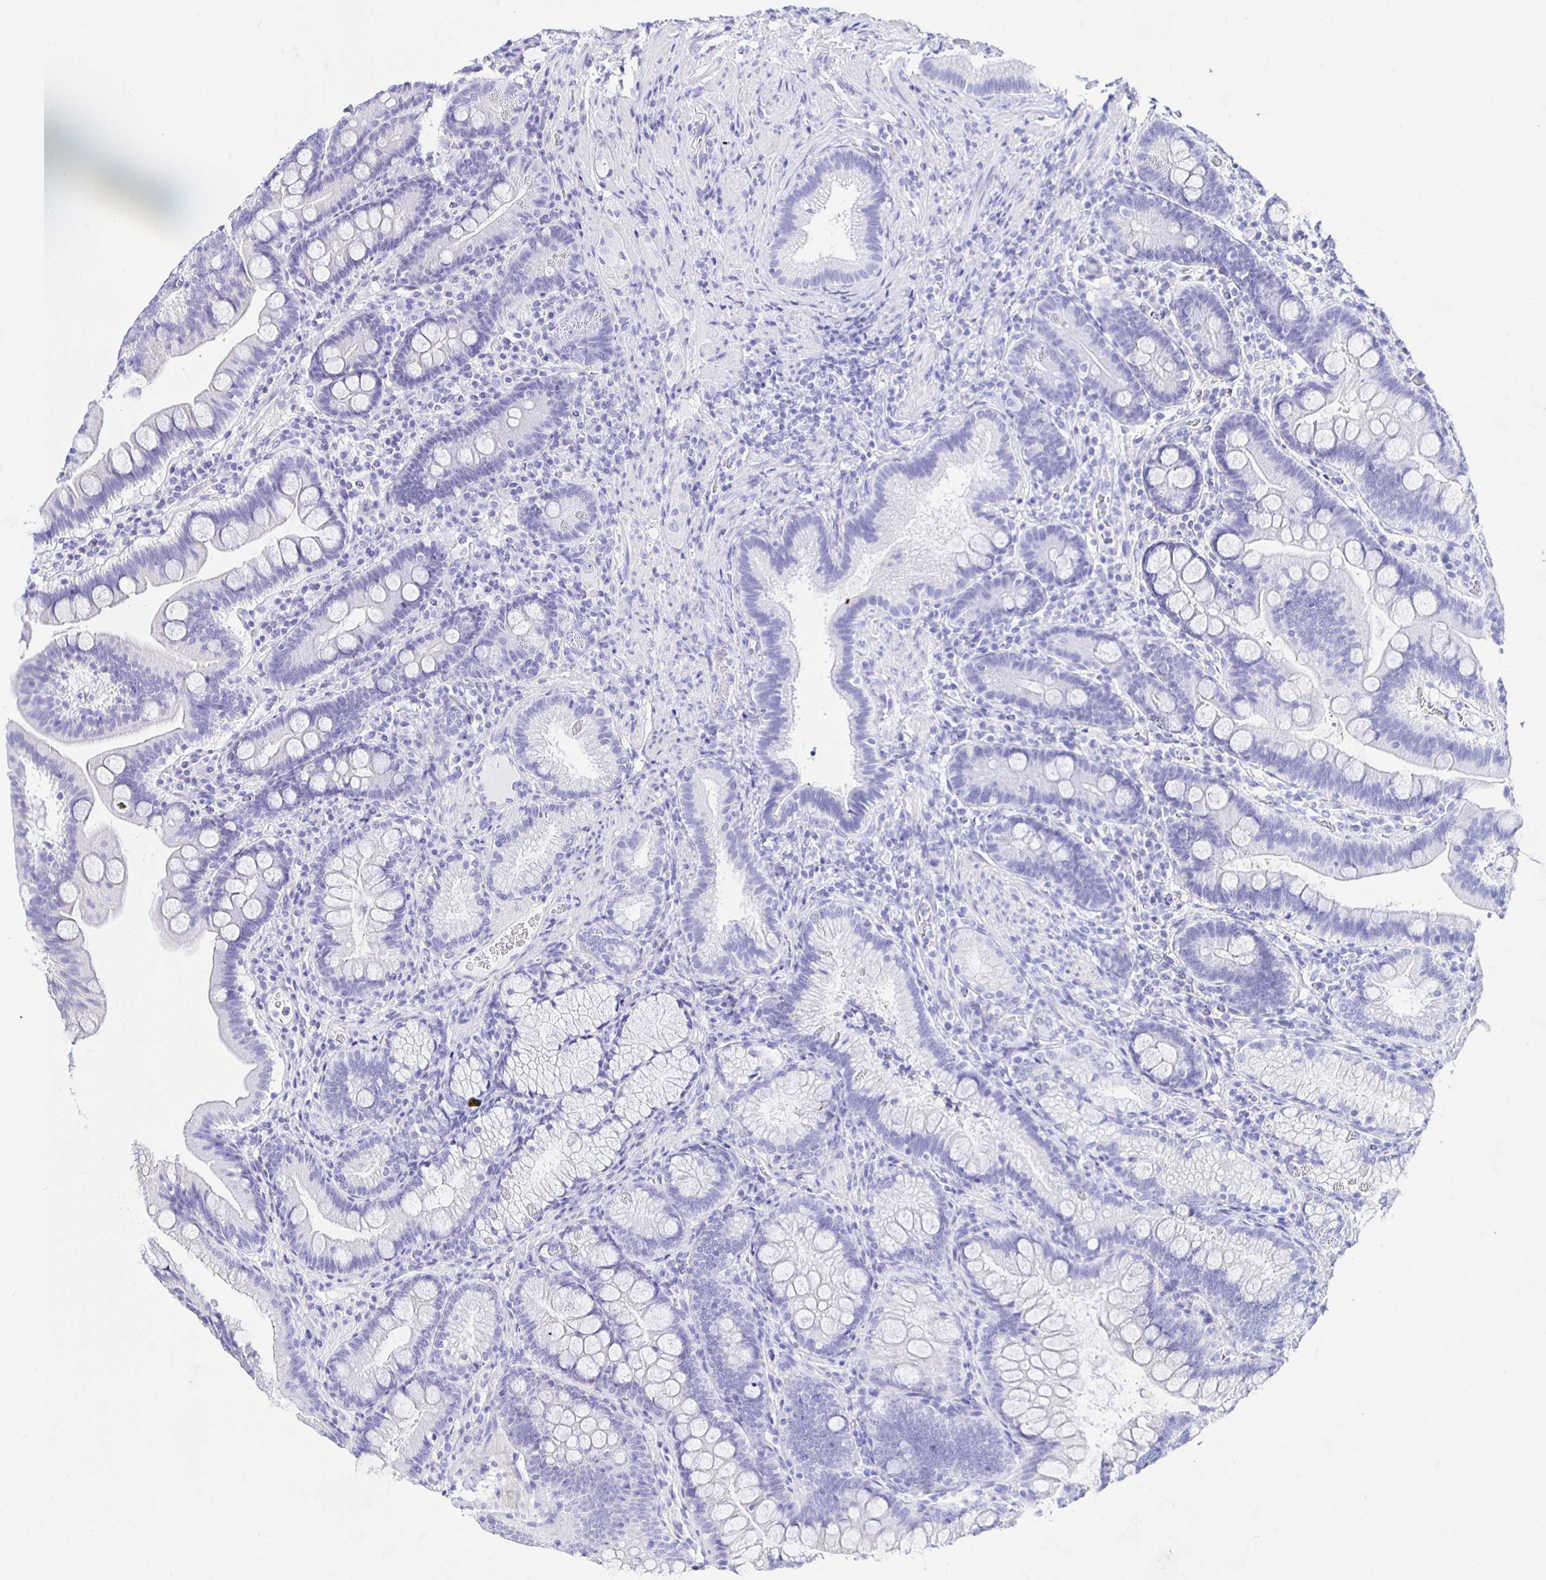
{"staining": {"intensity": "negative", "quantity": "none", "location": "none"}, "tissue": "duodenum", "cell_type": "Glandular cells", "image_type": "normal", "snomed": [{"axis": "morphology", "description": "Normal tissue, NOS"}, {"axis": "topography", "description": "Pancreas"}, {"axis": "topography", "description": "Duodenum"}], "caption": "This is a micrograph of immunohistochemistry (IHC) staining of unremarkable duodenum, which shows no expression in glandular cells. (Brightfield microscopy of DAB immunohistochemistry at high magnification).", "gene": "HSPA4L", "patient": {"sex": "male", "age": 59}}